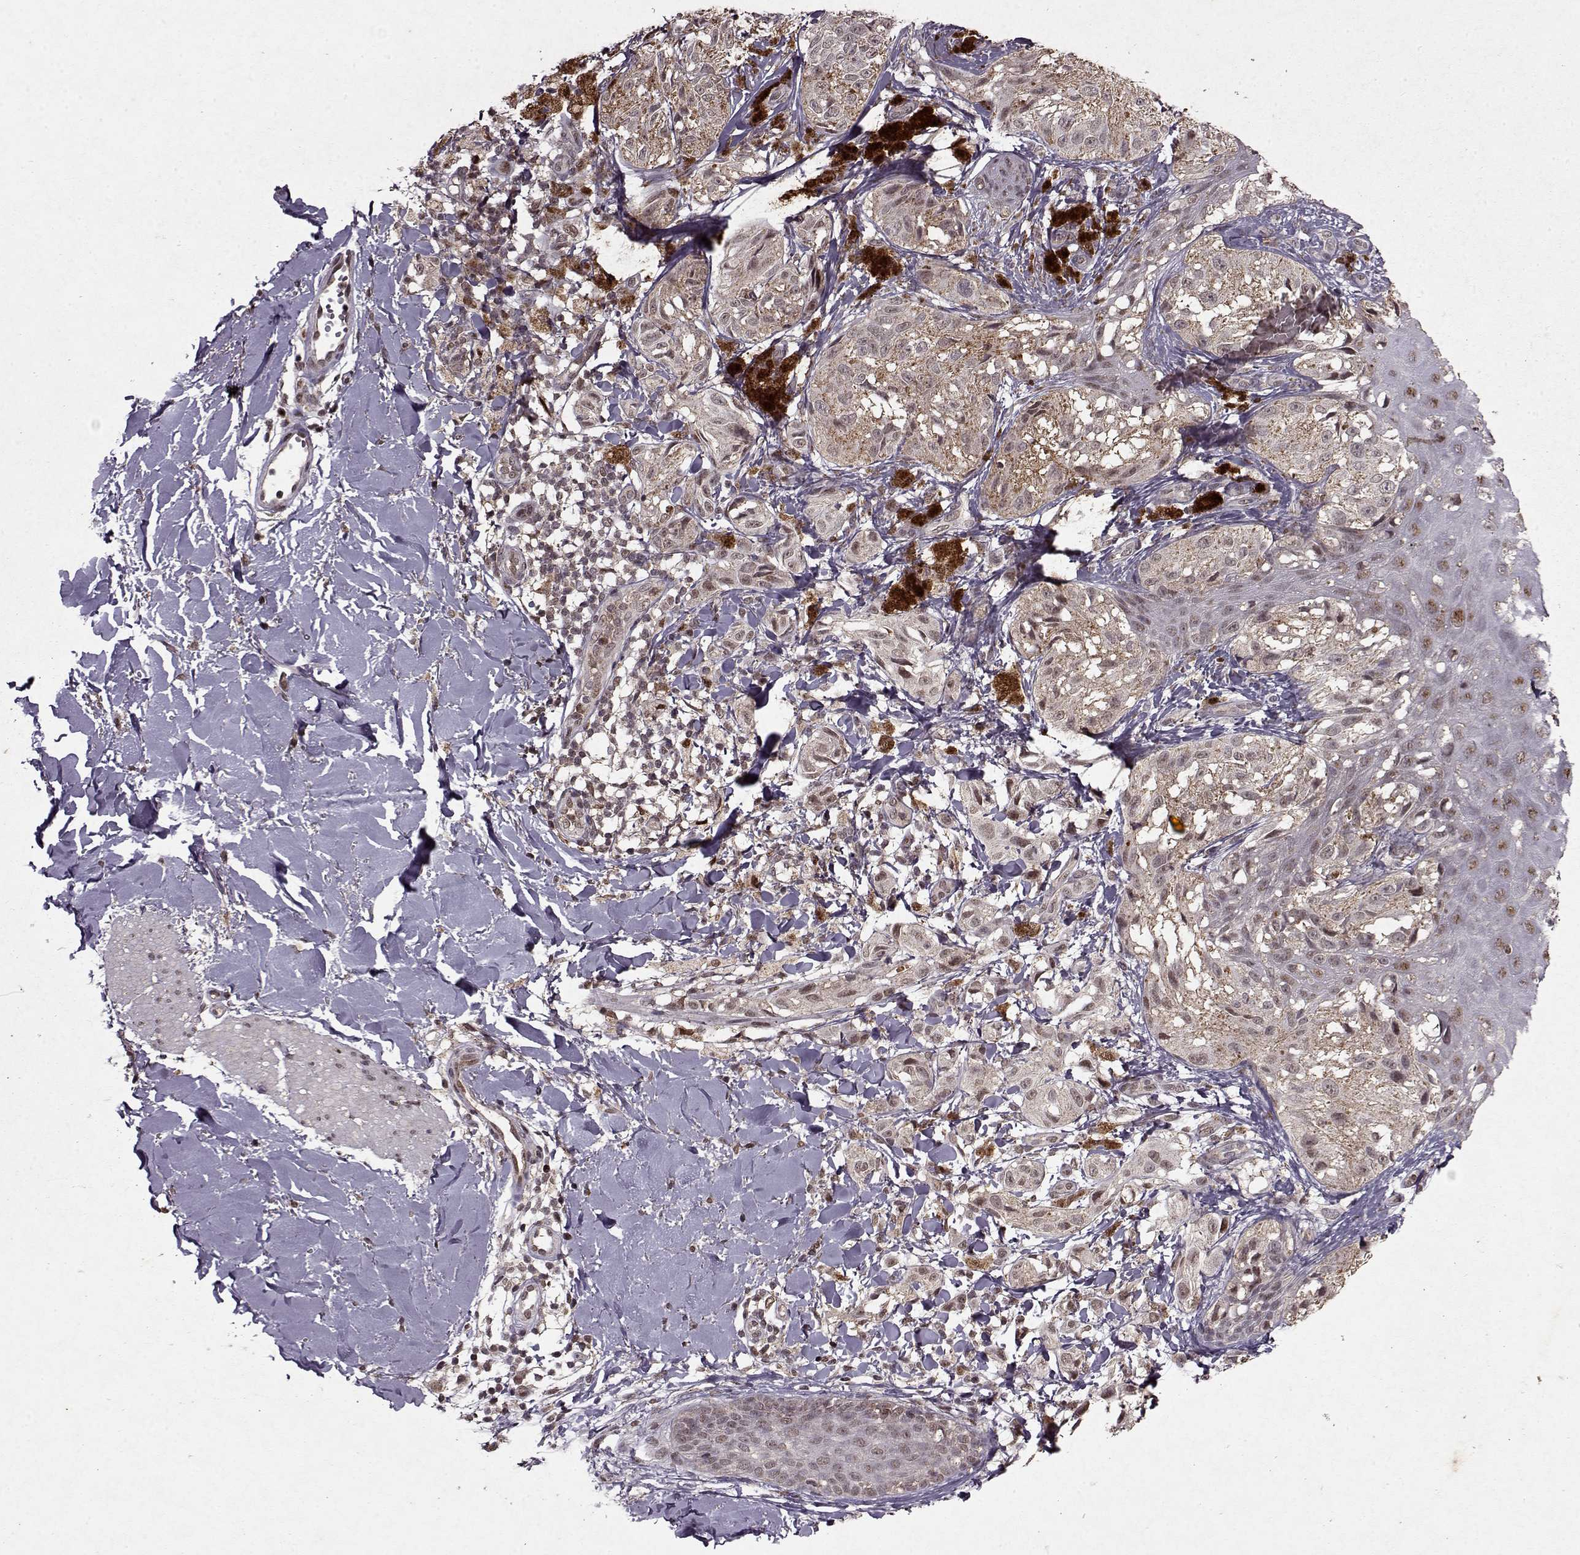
{"staining": {"intensity": "weak", "quantity": ">75%", "location": "cytoplasmic/membranous"}, "tissue": "melanoma", "cell_type": "Tumor cells", "image_type": "cancer", "snomed": [{"axis": "morphology", "description": "Malignant melanoma, NOS"}, {"axis": "topography", "description": "Skin"}], "caption": "An IHC micrograph of neoplastic tissue is shown. Protein staining in brown highlights weak cytoplasmic/membranous positivity in malignant melanoma within tumor cells.", "gene": "PSMA7", "patient": {"sex": "male", "age": 36}}